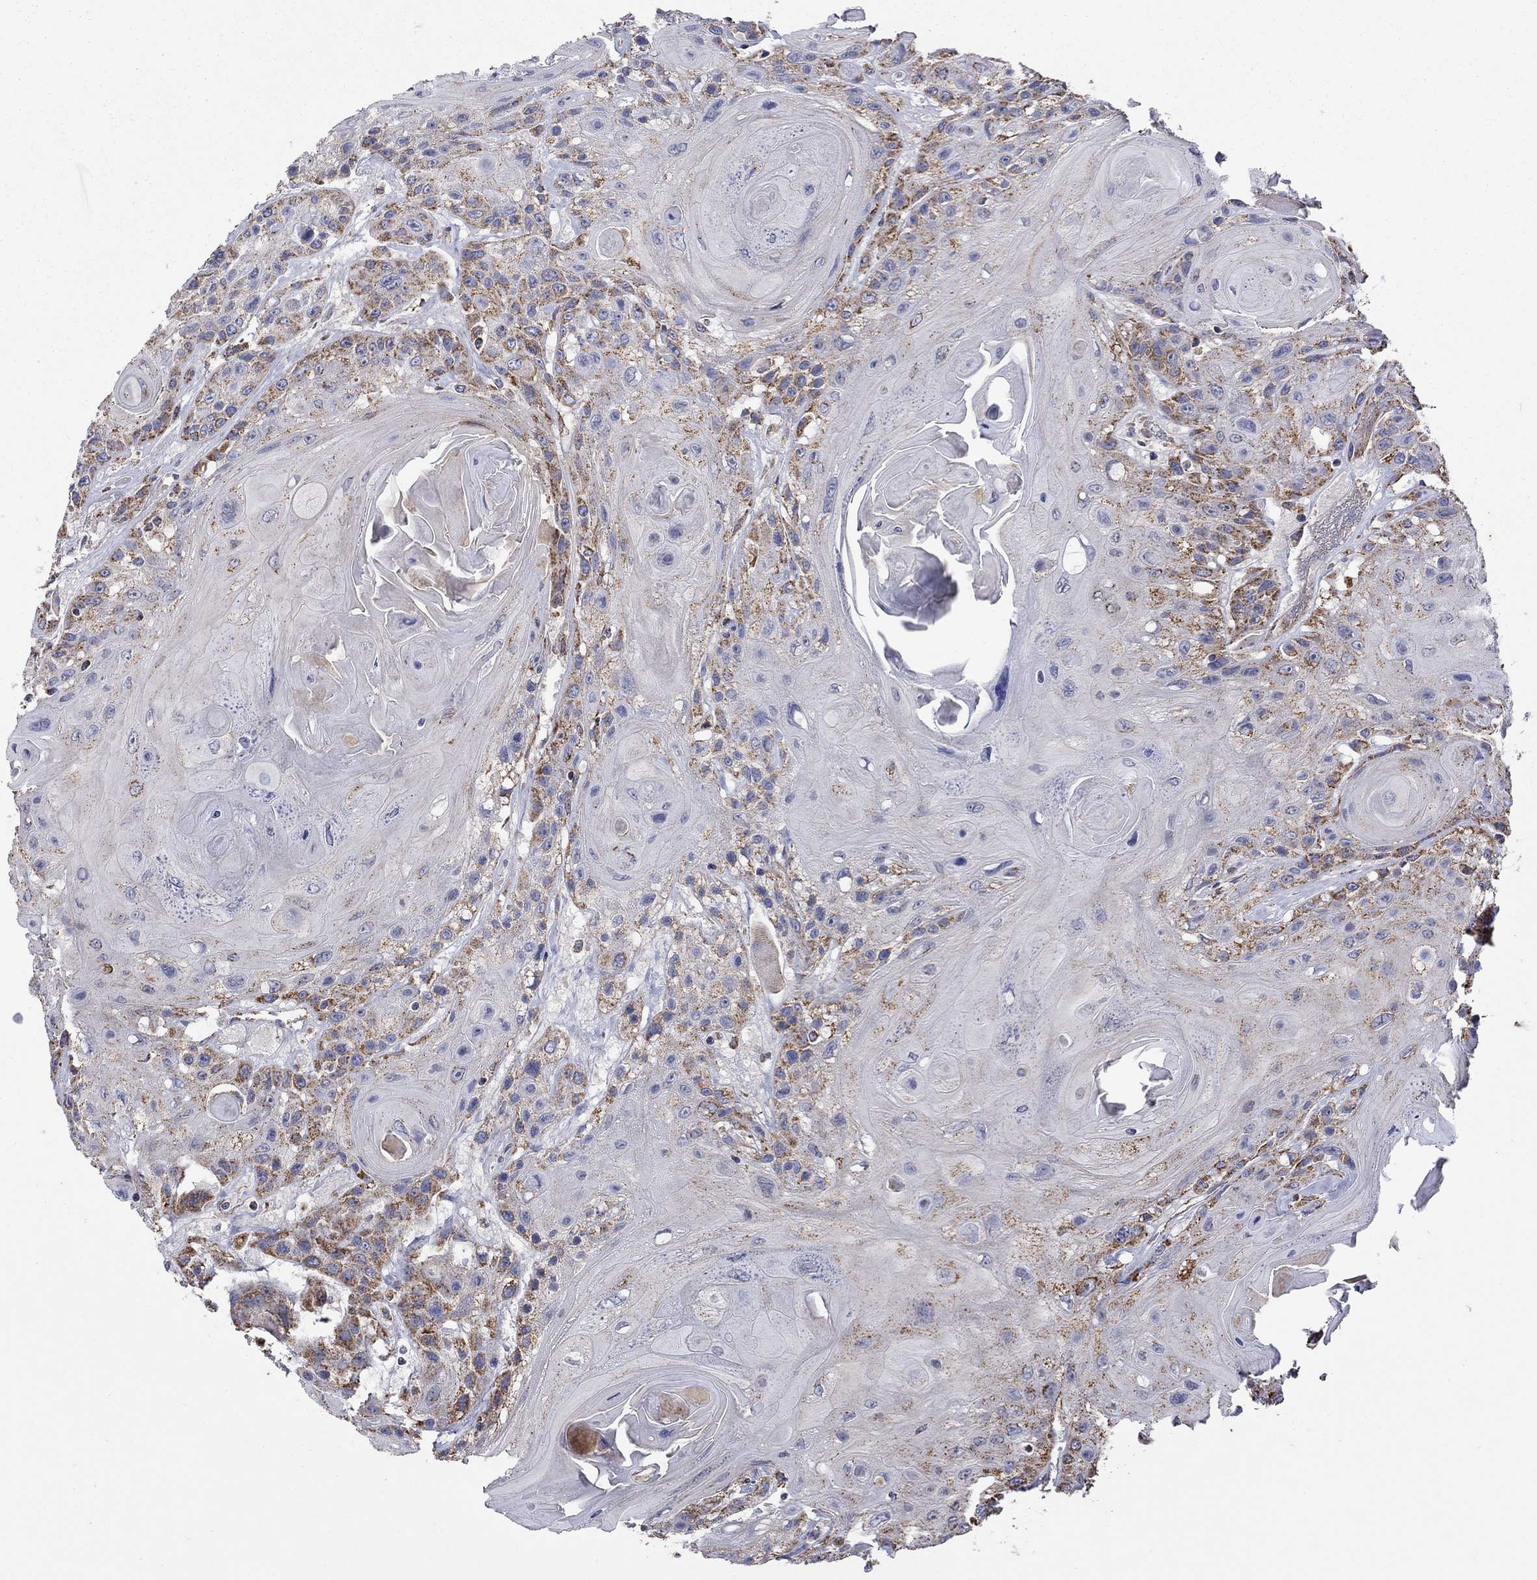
{"staining": {"intensity": "moderate", "quantity": ">75%", "location": "cytoplasmic/membranous"}, "tissue": "head and neck cancer", "cell_type": "Tumor cells", "image_type": "cancer", "snomed": [{"axis": "morphology", "description": "Squamous cell carcinoma, NOS"}, {"axis": "topography", "description": "Head-Neck"}], "caption": "Head and neck cancer was stained to show a protein in brown. There is medium levels of moderate cytoplasmic/membranous expression in about >75% of tumor cells. Nuclei are stained in blue.", "gene": "HPS5", "patient": {"sex": "female", "age": 59}}